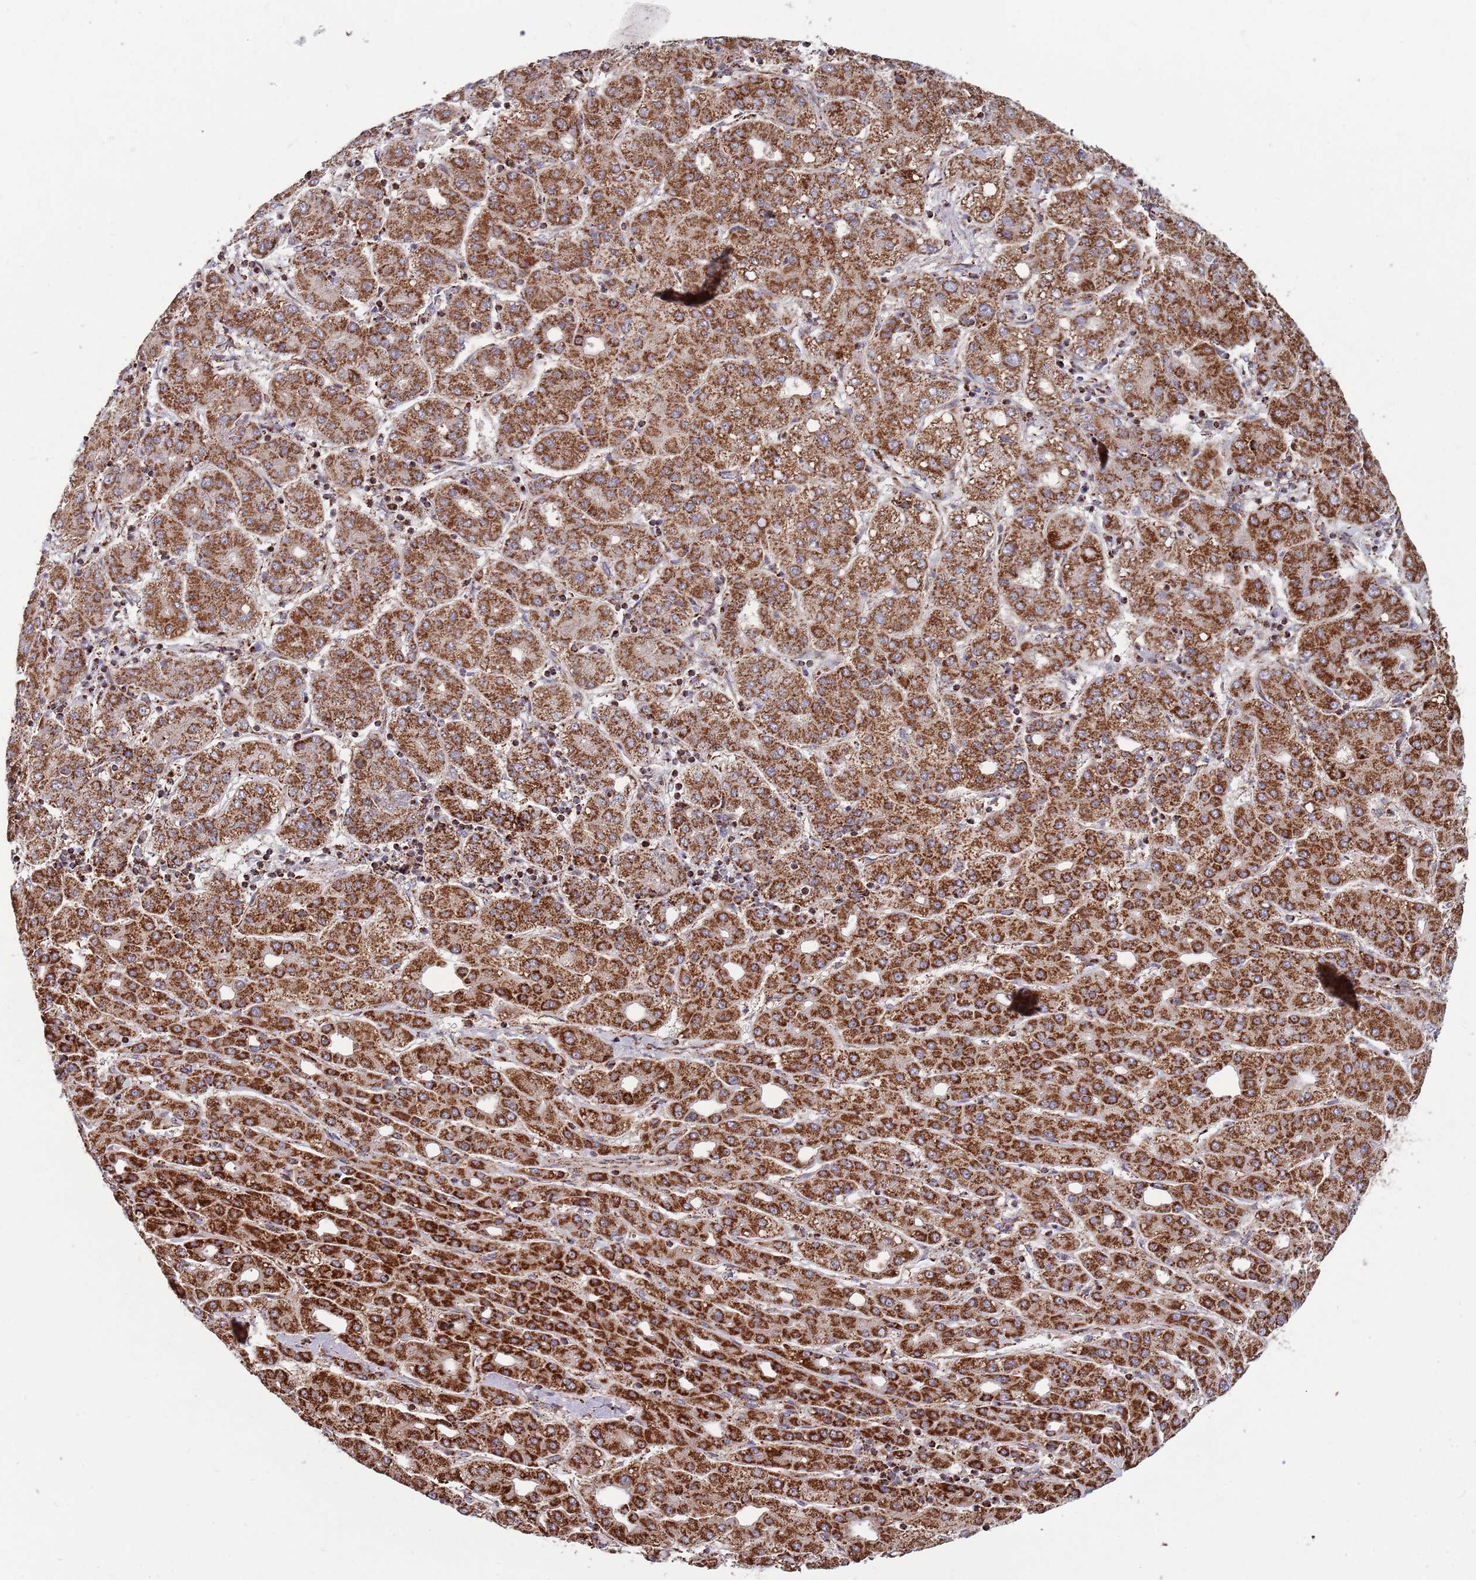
{"staining": {"intensity": "strong", "quantity": ">75%", "location": "cytoplasmic/membranous"}, "tissue": "liver cancer", "cell_type": "Tumor cells", "image_type": "cancer", "snomed": [{"axis": "morphology", "description": "Carcinoma, Hepatocellular, NOS"}, {"axis": "topography", "description": "Liver"}], "caption": "Brown immunohistochemical staining in human liver cancer exhibits strong cytoplasmic/membranous expression in approximately >75% of tumor cells.", "gene": "ATP5PD", "patient": {"sex": "male", "age": 65}}